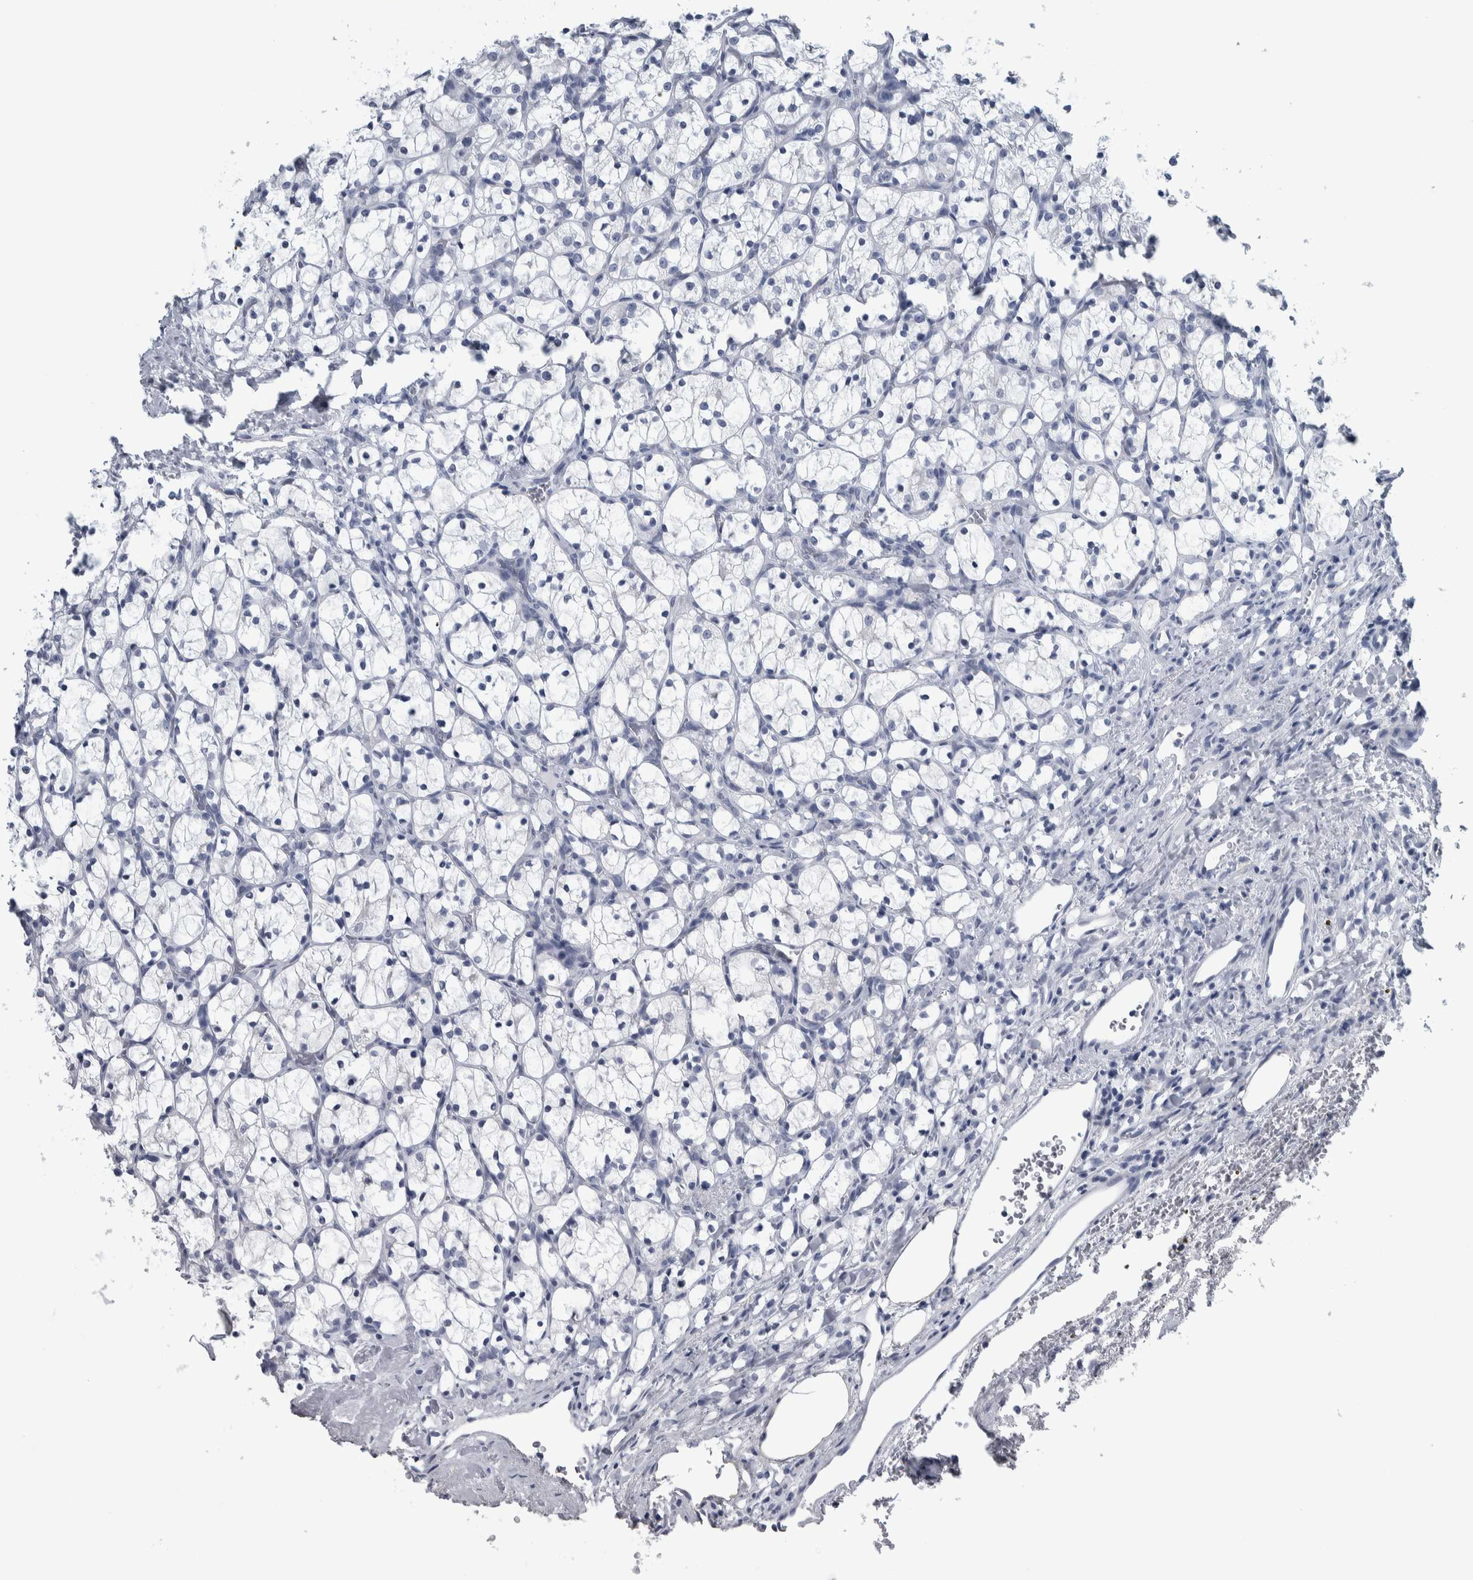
{"staining": {"intensity": "negative", "quantity": "none", "location": "none"}, "tissue": "renal cancer", "cell_type": "Tumor cells", "image_type": "cancer", "snomed": [{"axis": "morphology", "description": "Adenocarcinoma, NOS"}, {"axis": "topography", "description": "Kidney"}], "caption": "Immunohistochemistry histopathology image of human renal adenocarcinoma stained for a protein (brown), which exhibits no staining in tumor cells. (Stains: DAB IHC with hematoxylin counter stain, Microscopy: brightfield microscopy at high magnification).", "gene": "CDH17", "patient": {"sex": "female", "age": 69}}